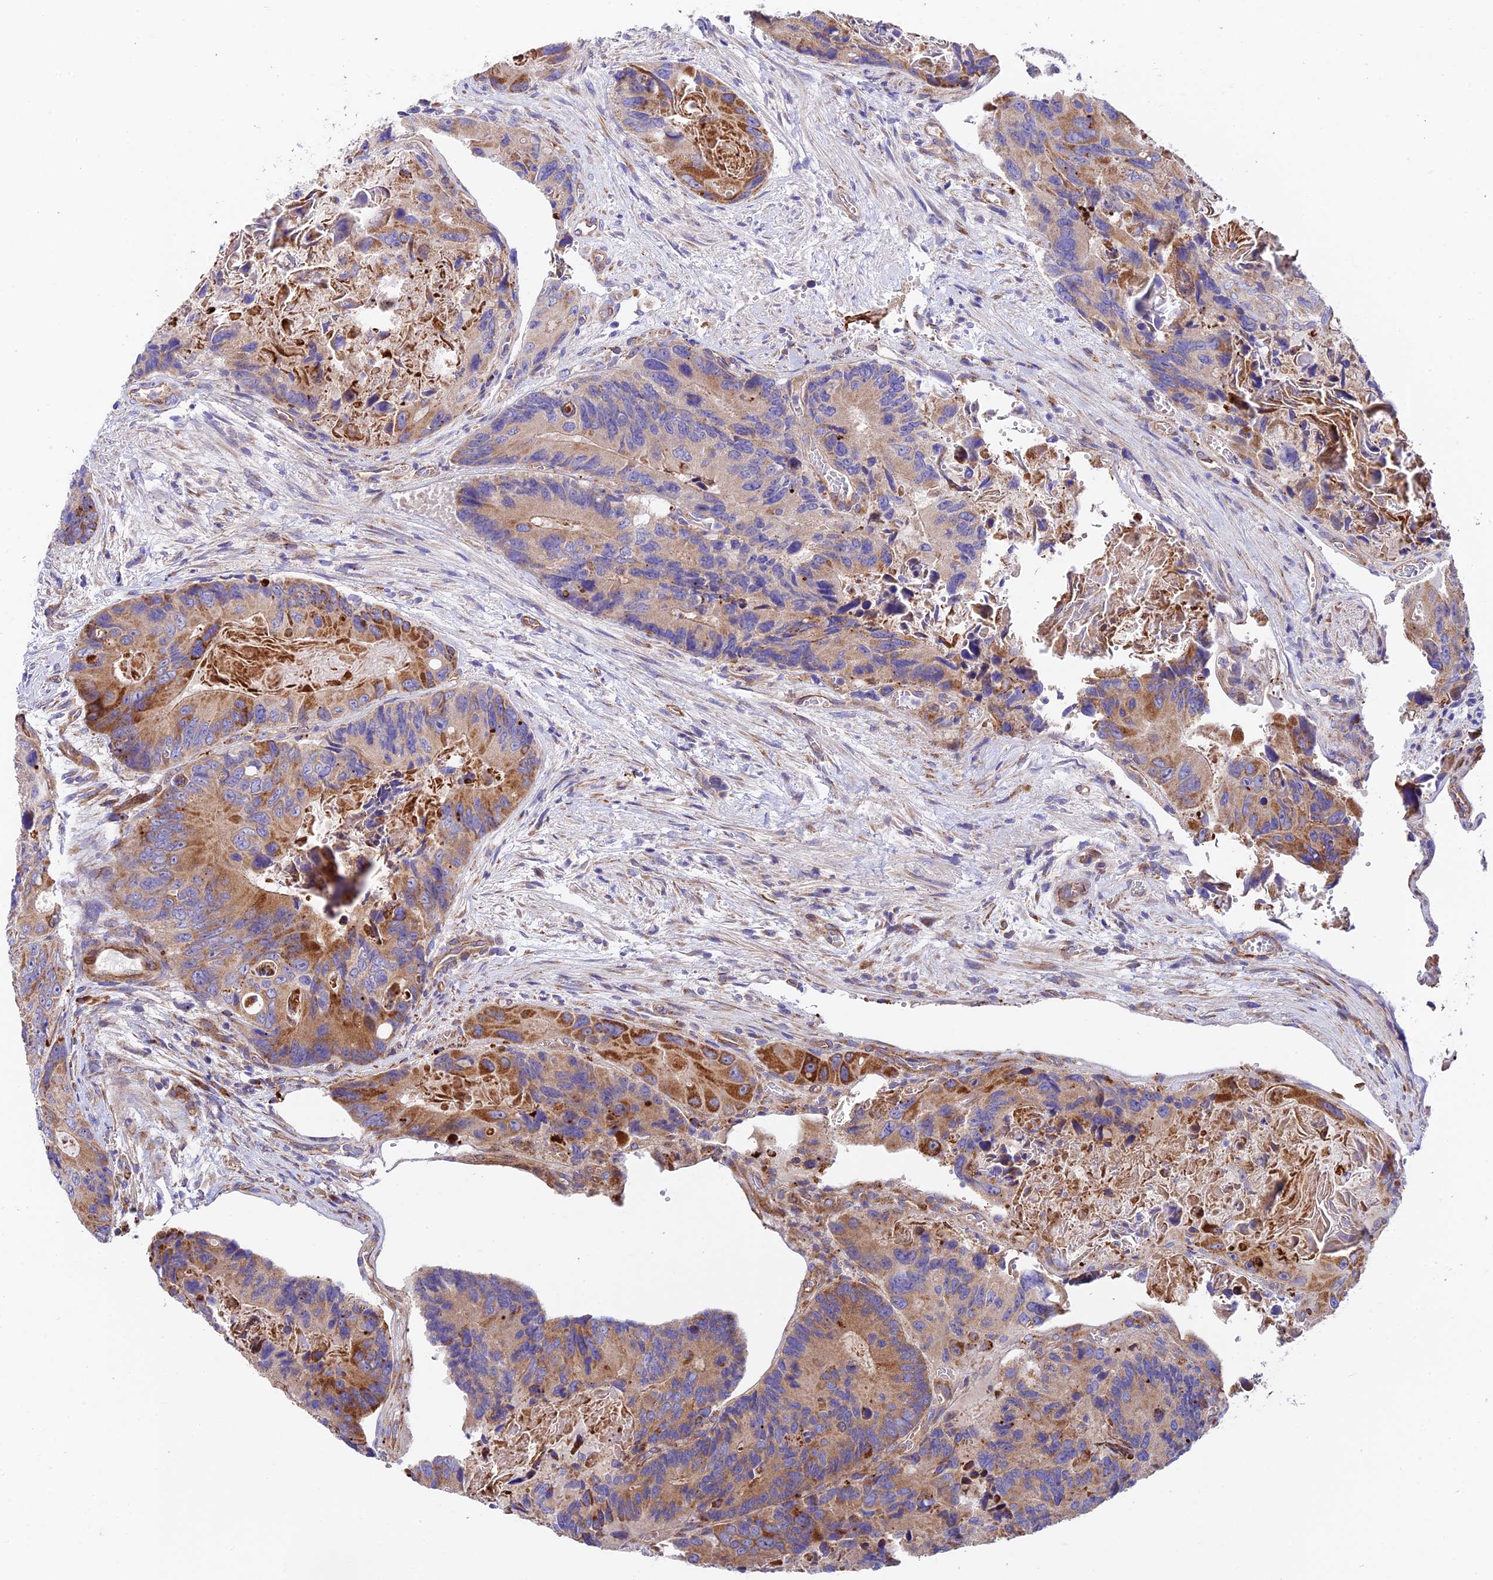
{"staining": {"intensity": "moderate", "quantity": "25%-75%", "location": "cytoplasmic/membranous"}, "tissue": "colorectal cancer", "cell_type": "Tumor cells", "image_type": "cancer", "snomed": [{"axis": "morphology", "description": "Adenocarcinoma, NOS"}, {"axis": "topography", "description": "Colon"}], "caption": "Tumor cells reveal medium levels of moderate cytoplasmic/membranous positivity in approximately 25%-75% of cells in colorectal cancer.", "gene": "VPS13C", "patient": {"sex": "male", "age": 84}}